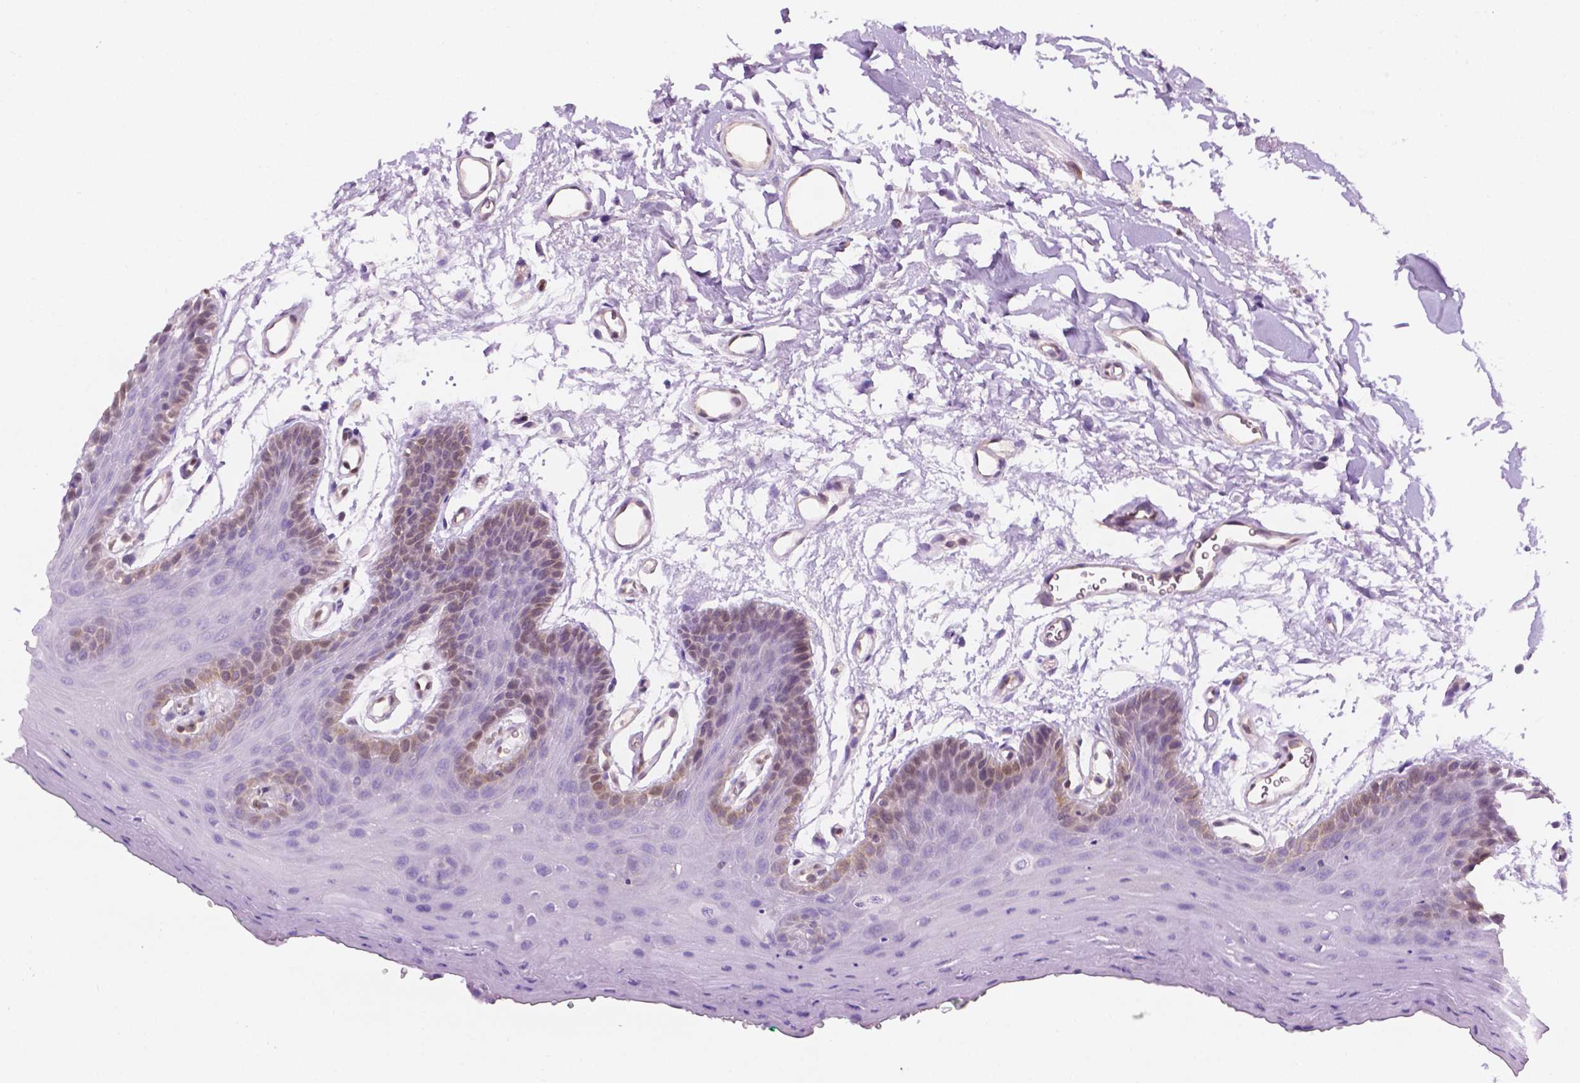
{"staining": {"intensity": "moderate", "quantity": "<25%", "location": "cytoplasmic/membranous,nuclear"}, "tissue": "oral mucosa", "cell_type": "Squamous epithelial cells", "image_type": "normal", "snomed": [{"axis": "morphology", "description": "Normal tissue, NOS"}, {"axis": "morphology", "description": "Squamous cell carcinoma, NOS"}, {"axis": "topography", "description": "Oral tissue"}, {"axis": "topography", "description": "Head-Neck"}], "caption": "An image of human oral mucosa stained for a protein displays moderate cytoplasmic/membranous,nuclear brown staining in squamous epithelial cells. Immunohistochemistry (ihc) stains the protein in brown and the nuclei are stained blue.", "gene": "ERF", "patient": {"sex": "female", "age": 50}}